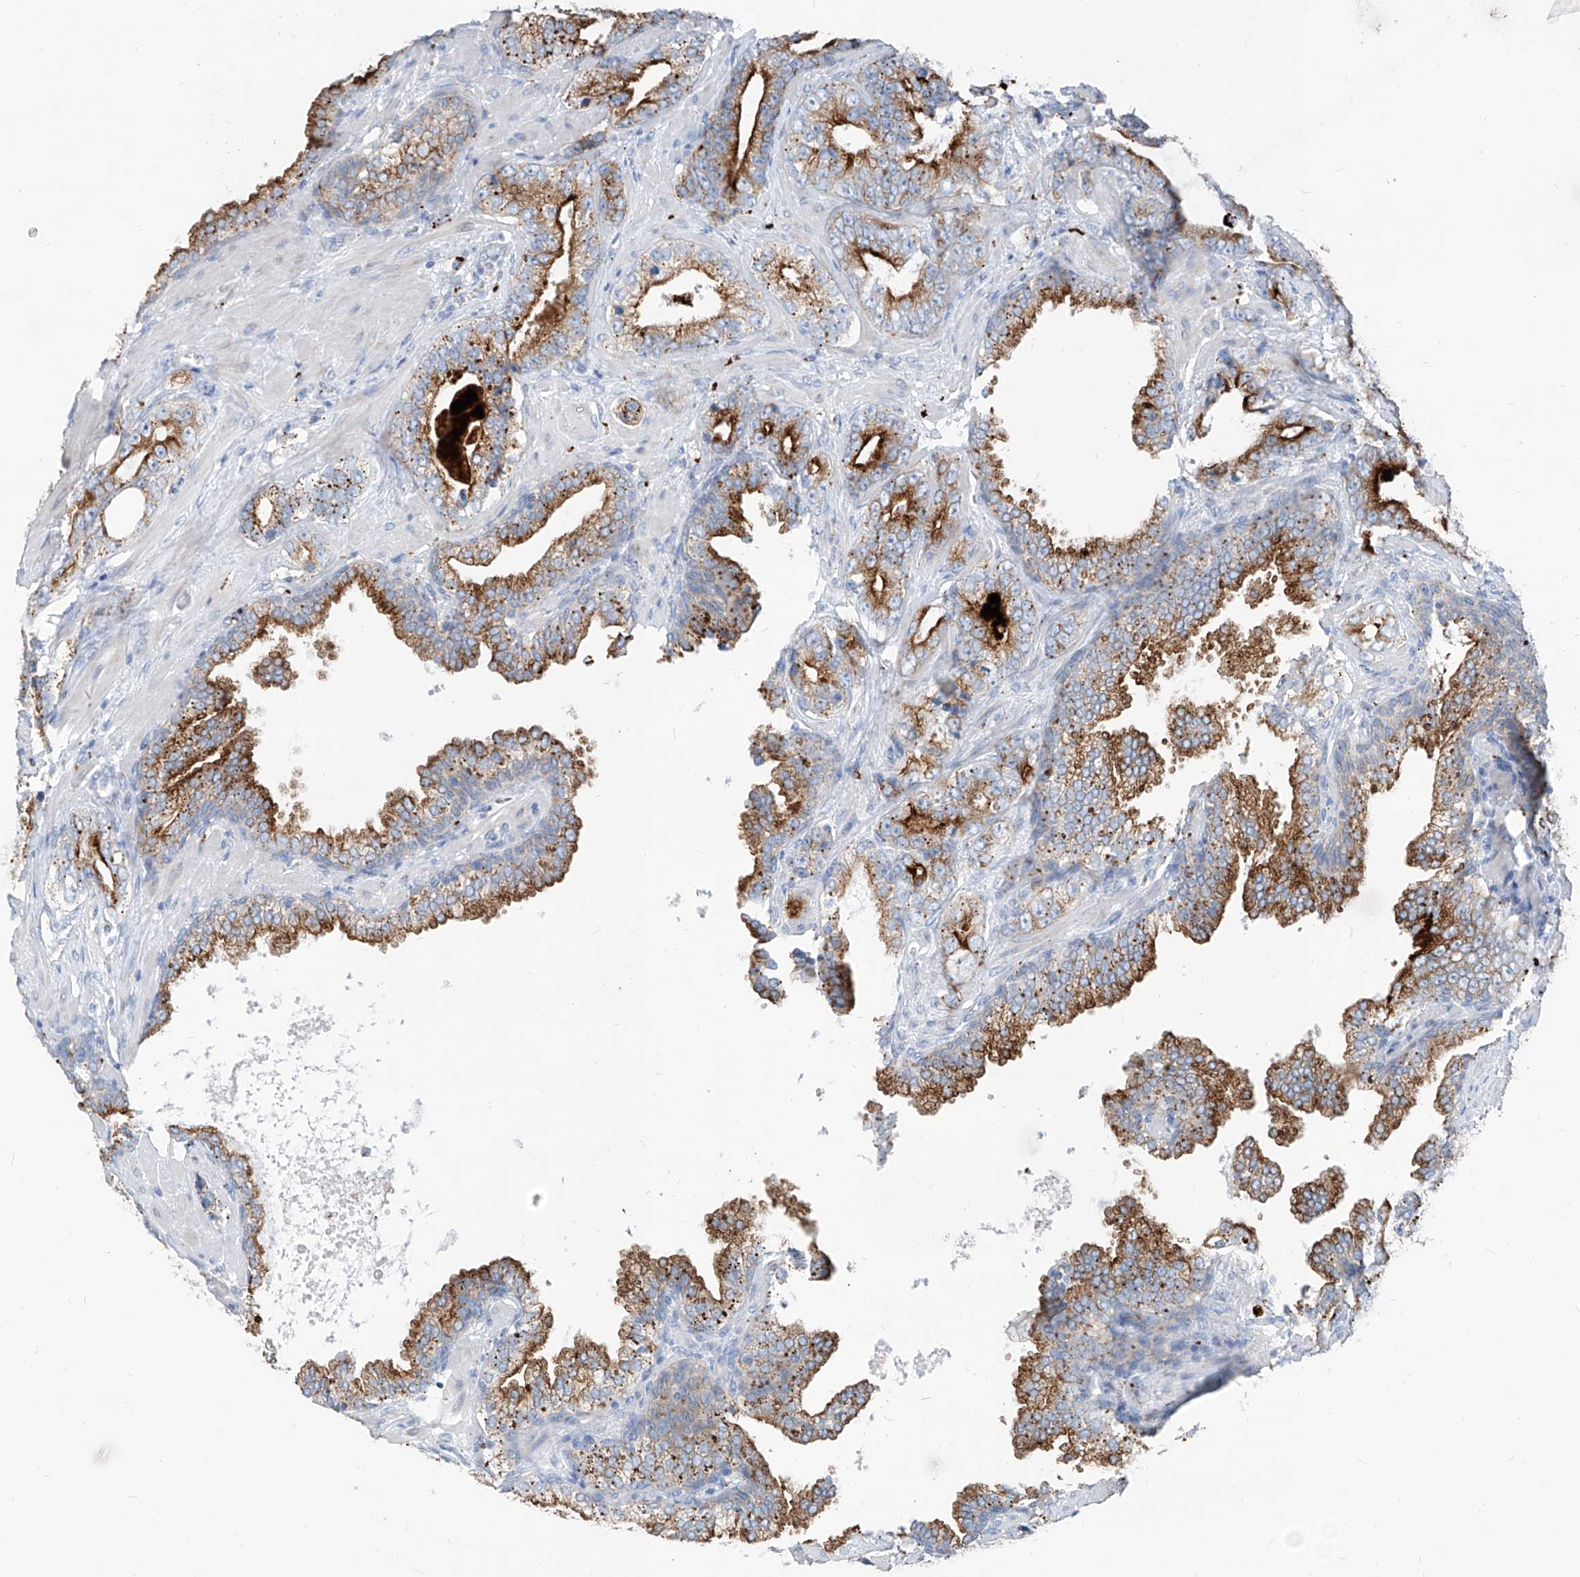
{"staining": {"intensity": "strong", "quantity": "25%-75%", "location": "cytoplasmic/membranous"}, "tissue": "prostate cancer", "cell_type": "Tumor cells", "image_type": "cancer", "snomed": [{"axis": "morphology", "description": "Adenocarcinoma, High grade"}, {"axis": "topography", "description": "Prostate"}], "caption": "Immunohistochemical staining of human adenocarcinoma (high-grade) (prostate) shows high levels of strong cytoplasmic/membranous protein expression in about 25%-75% of tumor cells.", "gene": "GPR137C", "patient": {"sex": "male", "age": 62}}